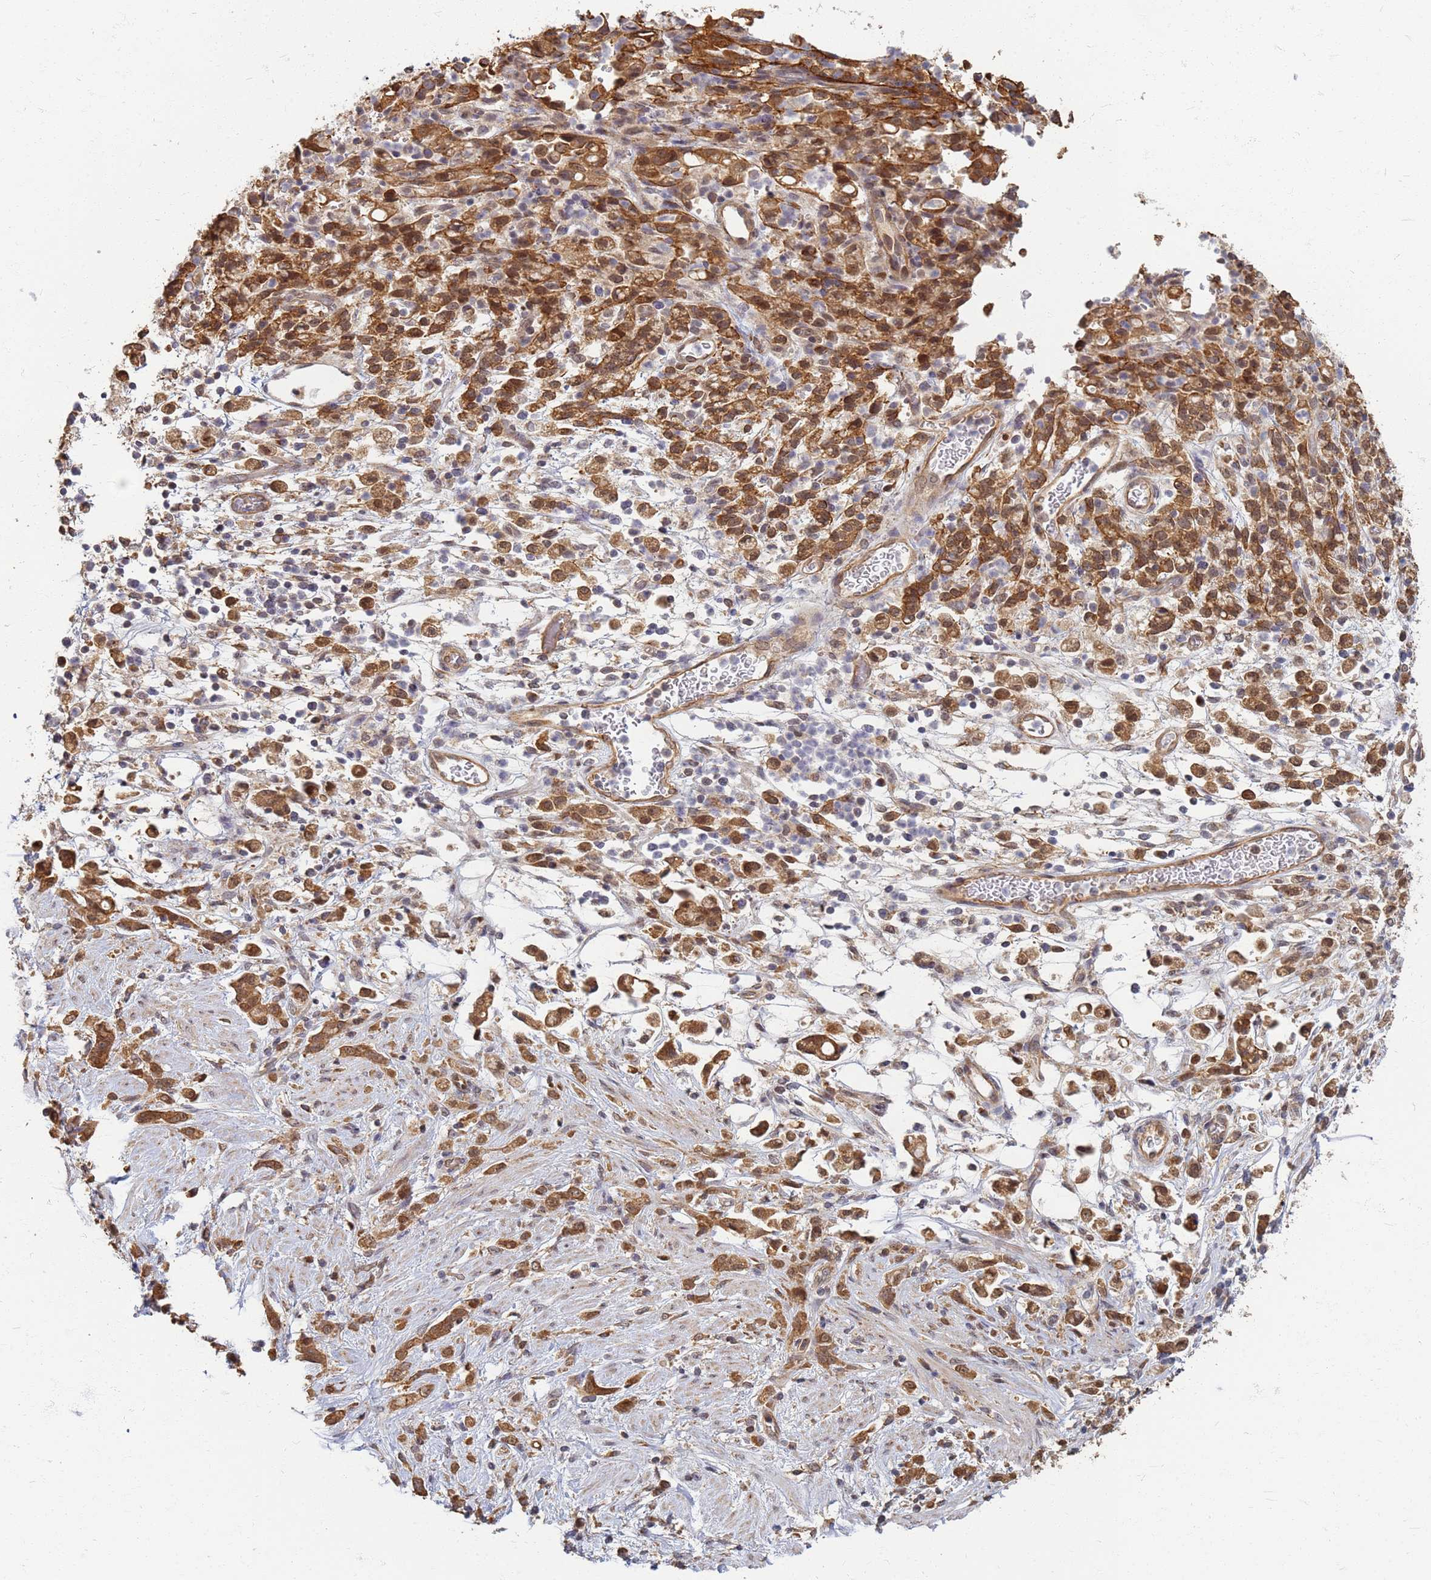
{"staining": {"intensity": "moderate", "quantity": ">75%", "location": "cytoplasmic/membranous"}, "tissue": "stomach cancer", "cell_type": "Tumor cells", "image_type": "cancer", "snomed": [{"axis": "morphology", "description": "Adenocarcinoma, NOS"}, {"axis": "topography", "description": "Stomach"}], "caption": "A micrograph showing moderate cytoplasmic/membranous expression in about >75% of tumor cells in stomach cancer, as visualized by brown immunohistochemical staining.", "gene": "ITGB4", "patient": {"sex": "female", "age": 60}}